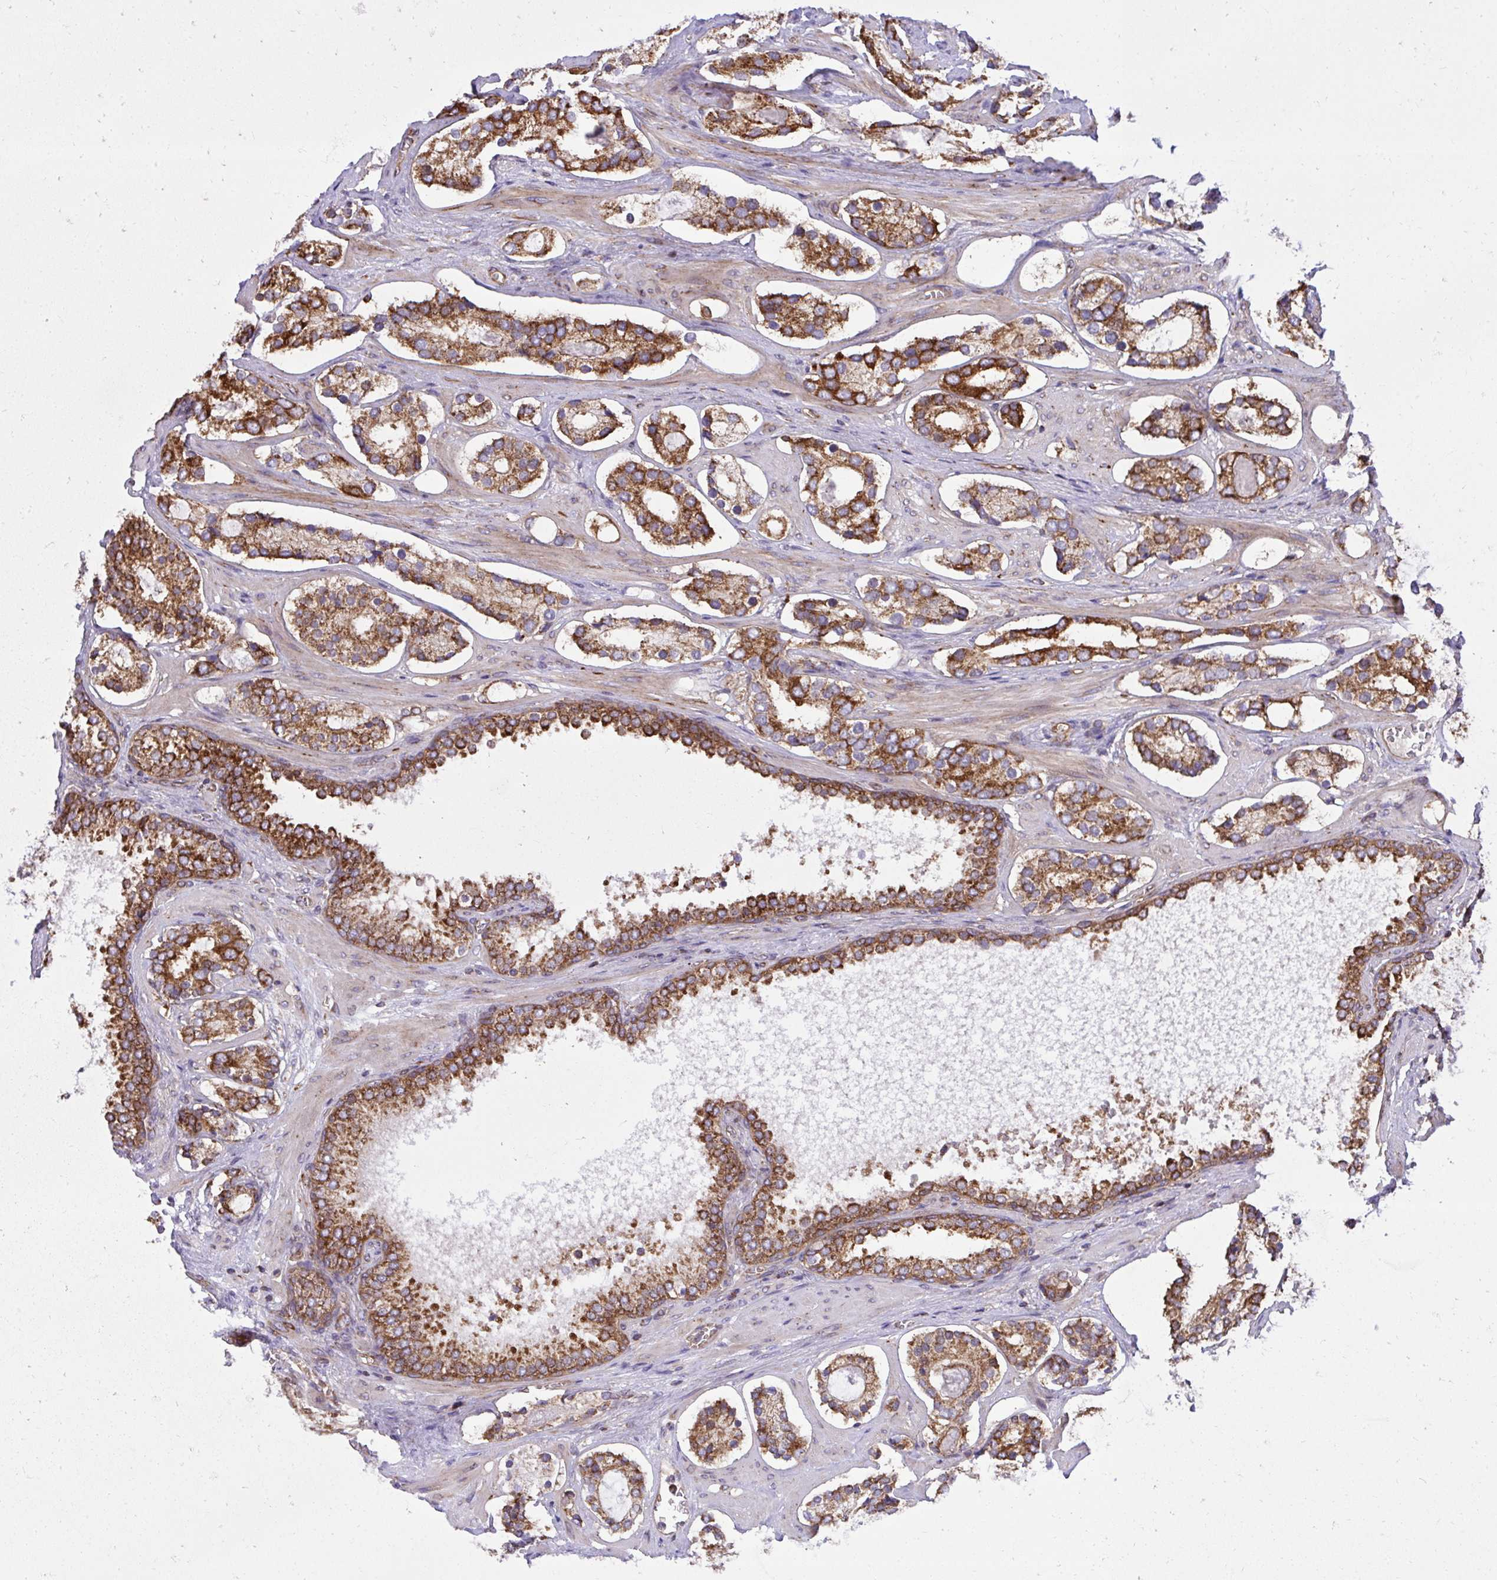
{"staining": {"intensity": "strong", "quantity": ">75%", "location": "cytoplasmic/membranous"}, "tissue": "prostate cancer", "cell_type": "Tumor cells", "image_type": "cancer", "snomed": [{"axis": "morphology", "description": "Adenocarcinoma, Low grade"}, {"axis": "topography", "description": "Prostate"}], "caption": "Immunohistochemical staining of prostate cancer (low-grade adenocarcinoma) exhibits high levels of strong cytoplasmic/membranous positivity in about >75% of tumor cells. The protein is stained brown, and the nuclei are stained in blue (DAB IHC with brightfield microscopy, high magnification).", "gene": "NMNAT3", "patient": {"sex": "male", "age": 62}}